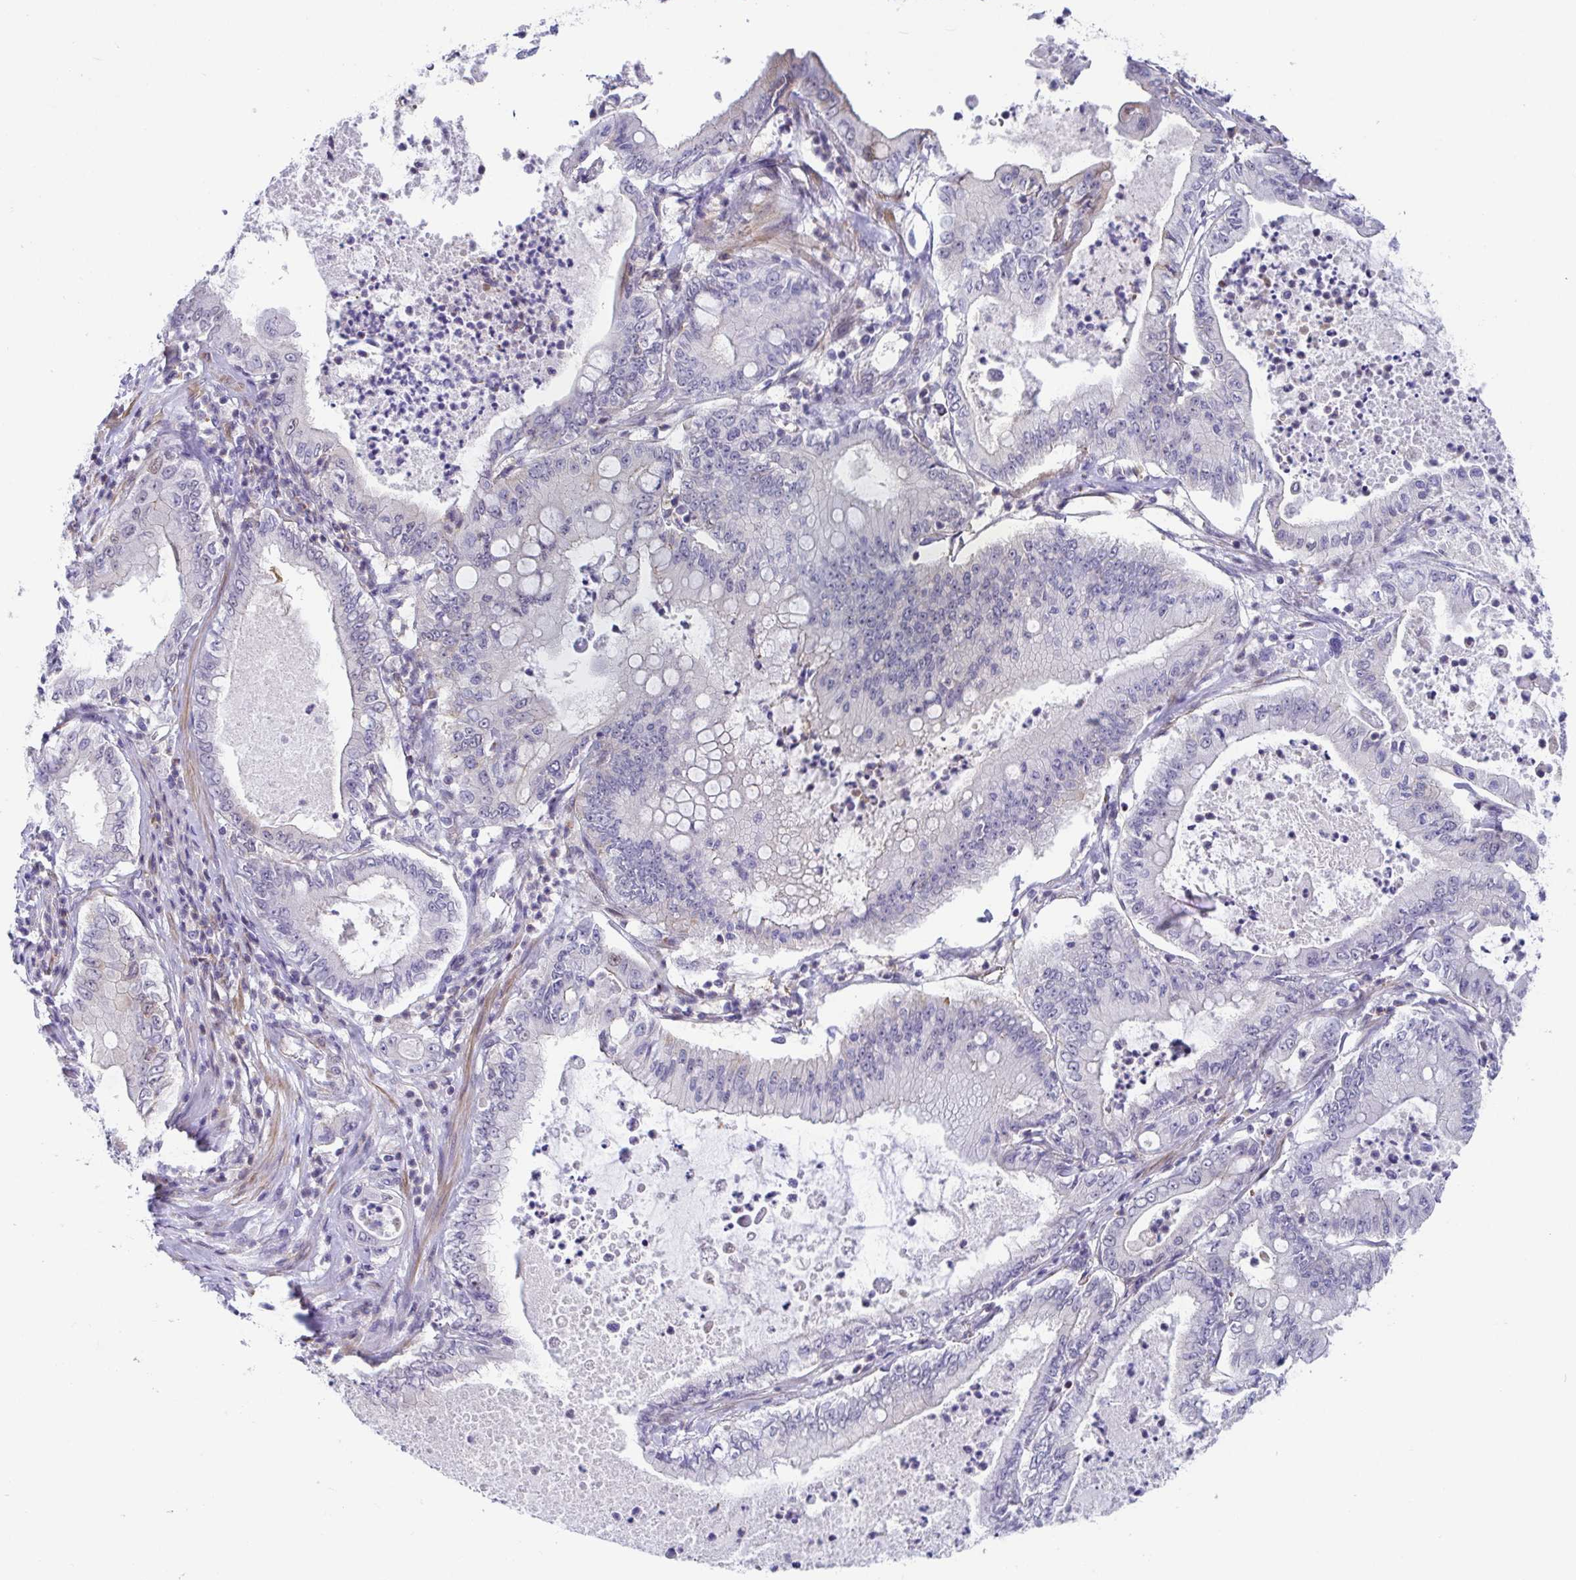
{"staining": {"intensity": "negative", "quantity": "none", "location": "none"}, "tissue": "pancreatic cancer", "cell_type": "Tumor cells", "image_type": "cancer", "snomed": [{"axis": "morphology", "description": "Adenocarcinoma, NOS"}, {"axis": "topography", "description": "Pancreas"}], "caption": "Immunohistochemical staining of pancreatic cancer displays no significant expression in tumor cells. (Brightfield microscopy of DAB (3,3'-diaminobenzidine) immunohistochemistry at high magnification).", "gene": "WDR72", "patient": {"sex": "male", "age": 71}}